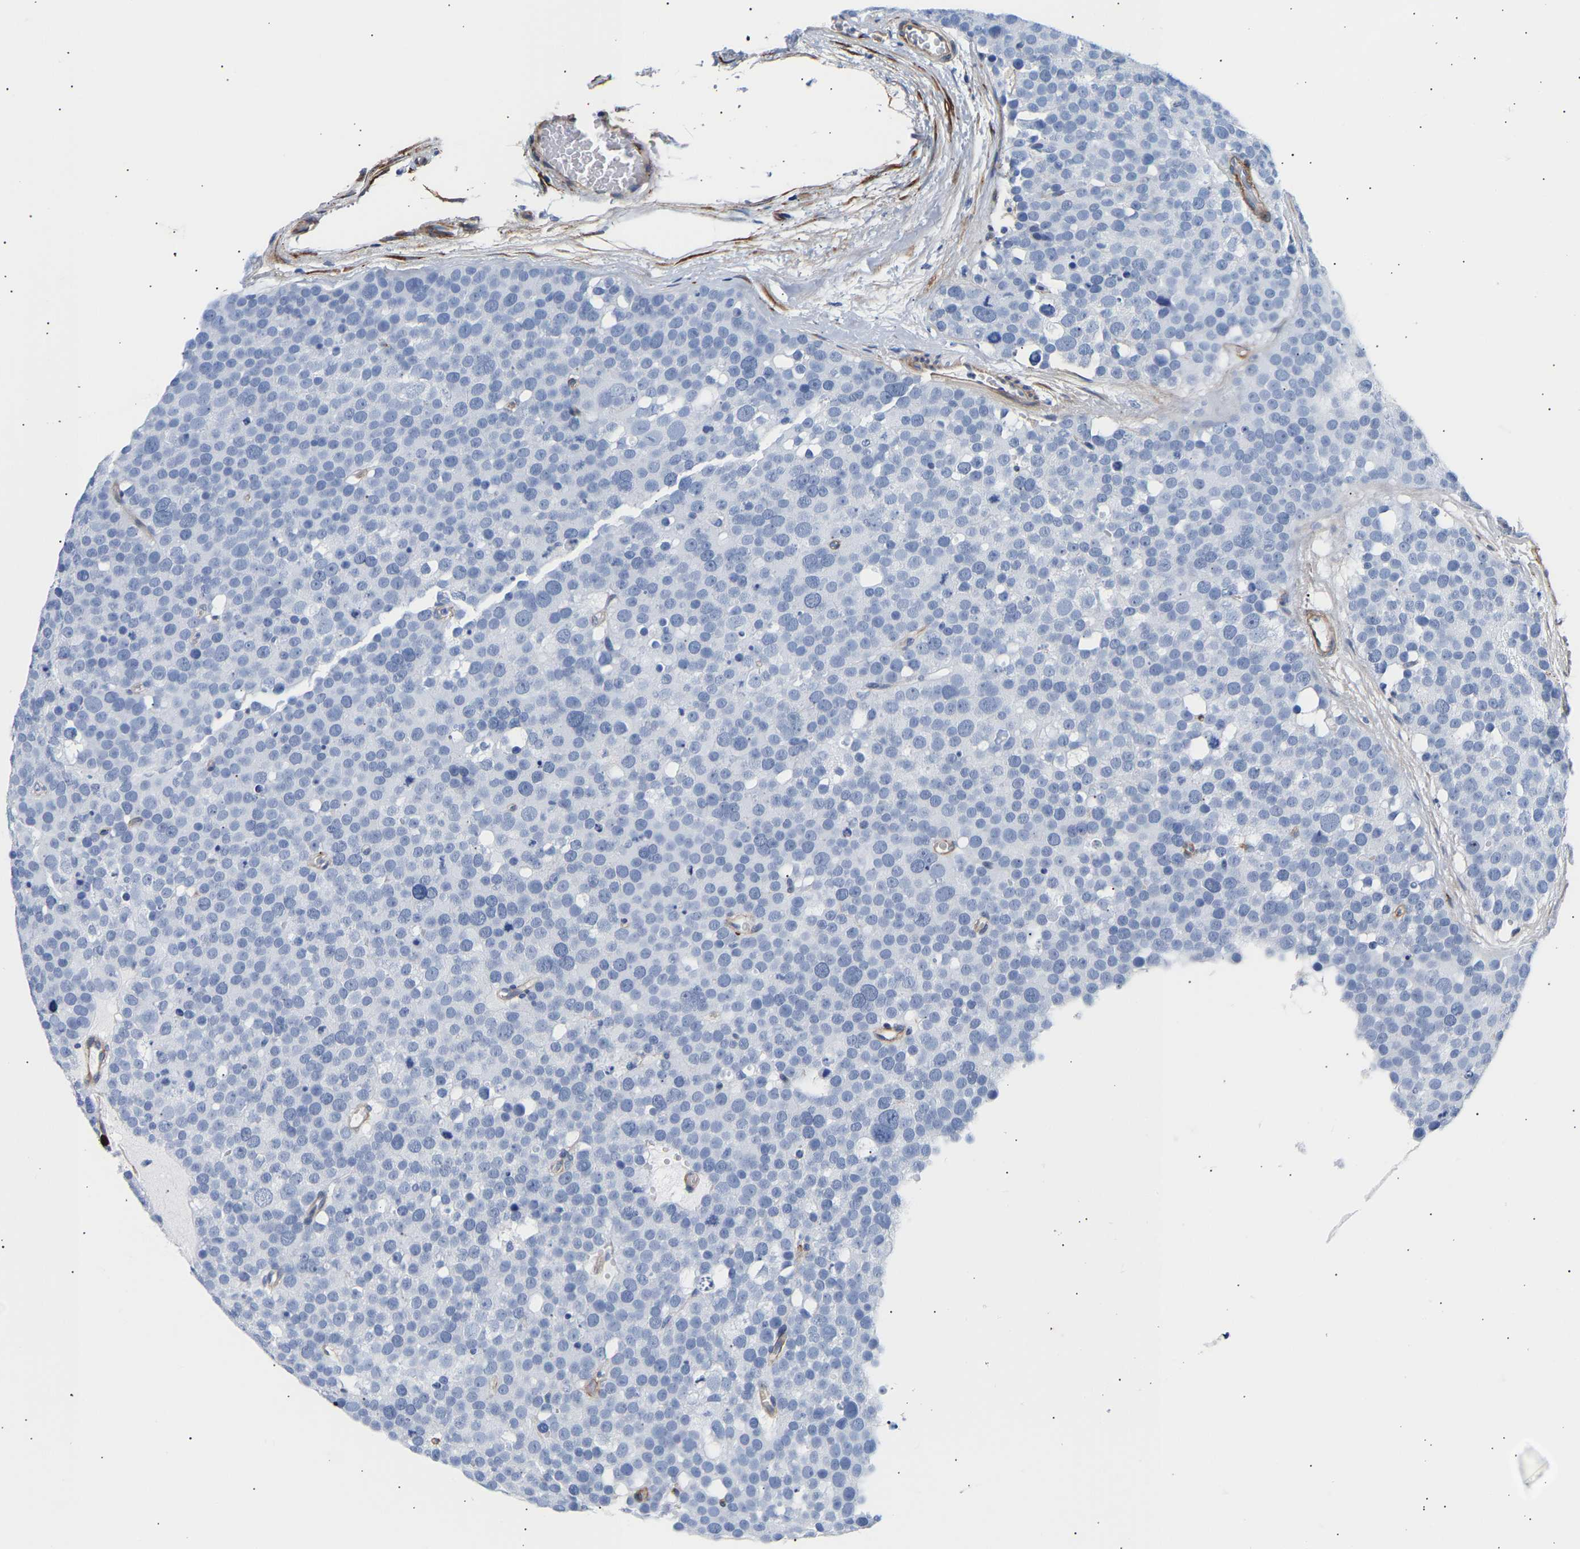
{"staining": {"intensity": "negative", "quantity": "none", "location": "none"}, "tissue": "testis cancer", "cell_type": "Tumor cells", "image_type": "cancer", "snomed": [{"axis": "morphology", "description": "Seminoma, NOS"}, {"axis": "topography", "description": "Testis"}], "caption": "This is an immunohistochemistry (IHC) histopathology image of testis cancer. There is no positivity in tumor cells.", "gene": "IGFBP7", "patient": {"sex": "male", "age": 71}}